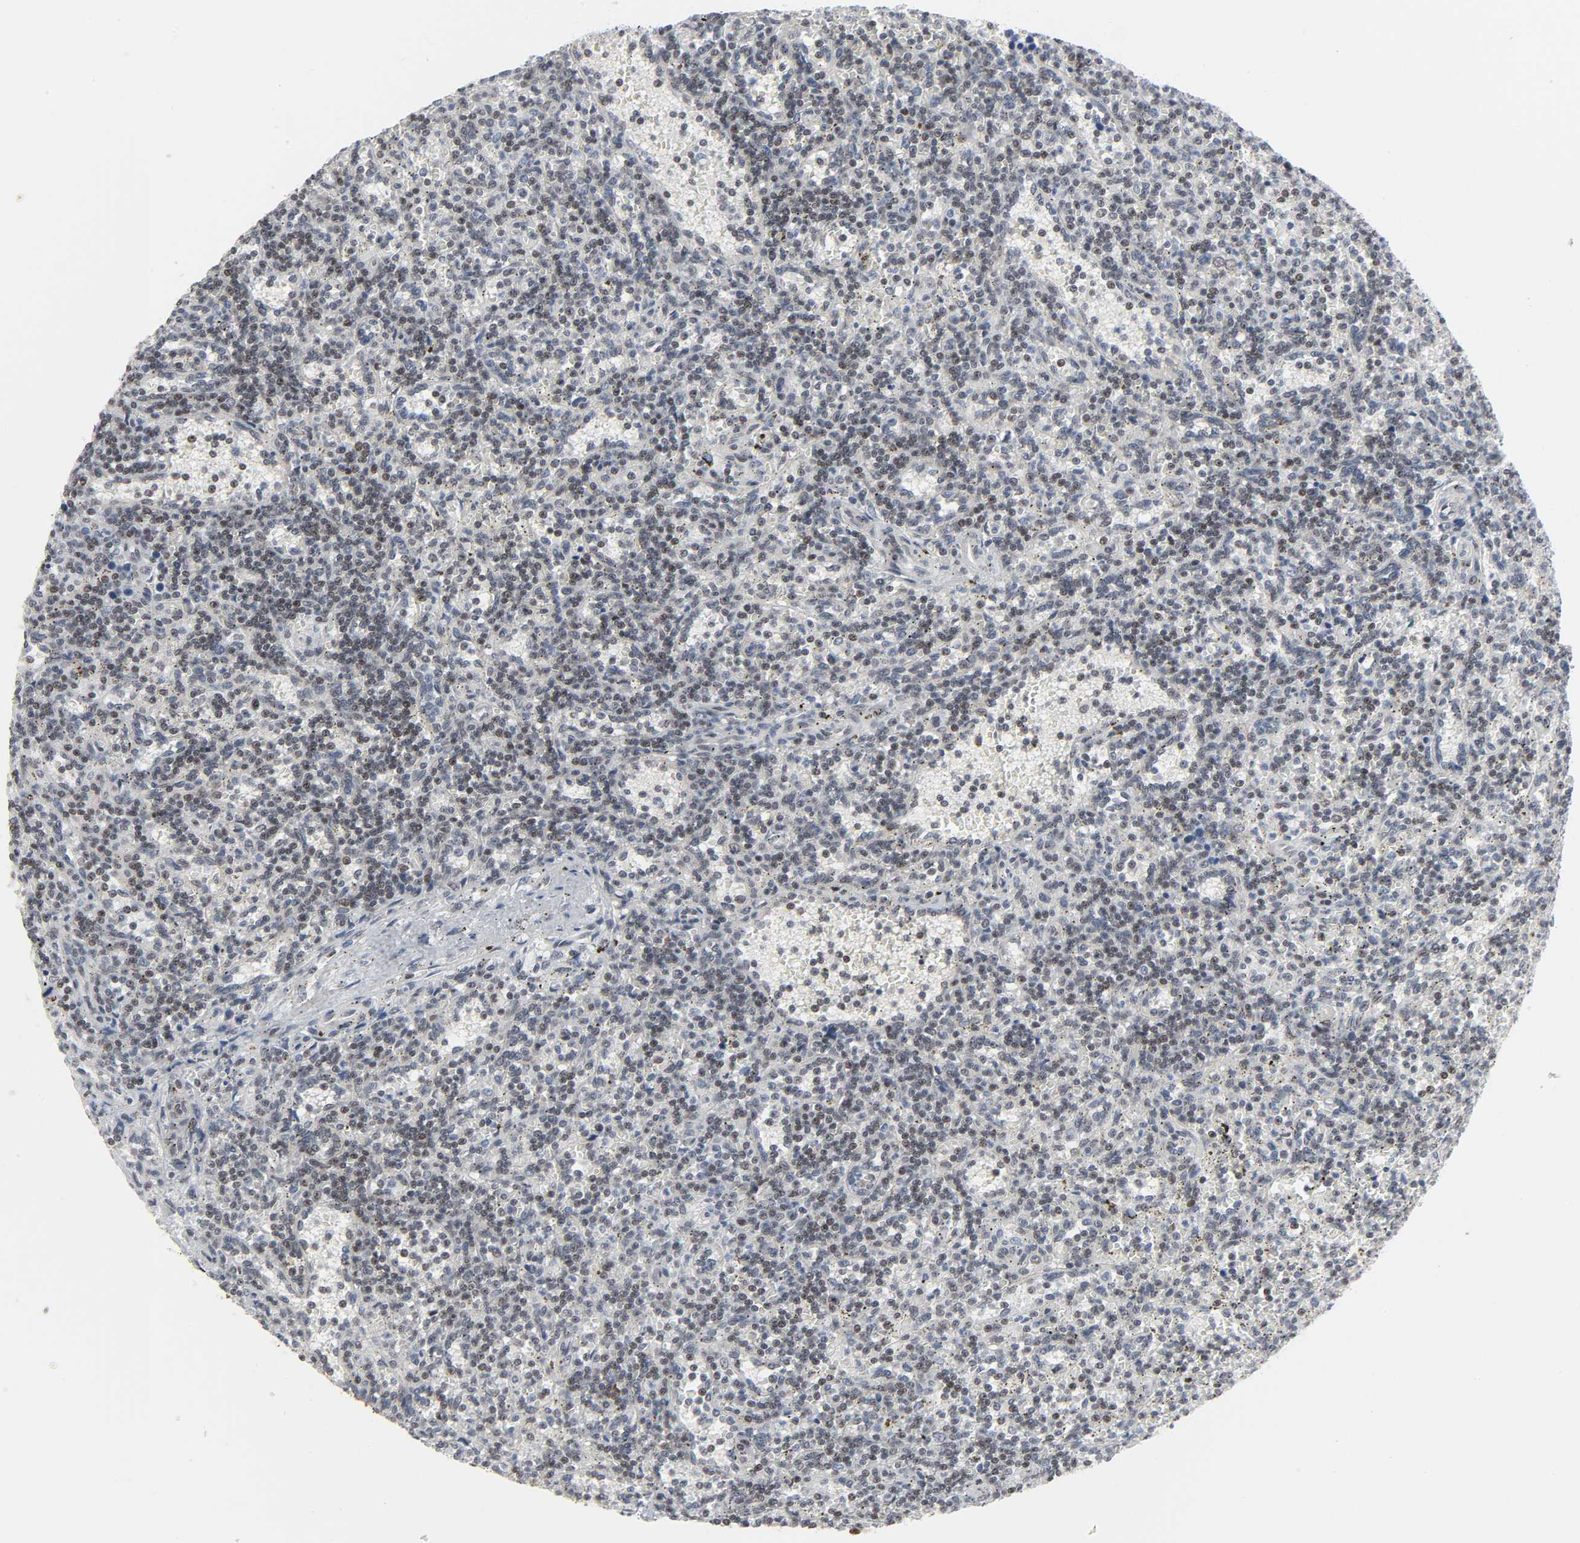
{"staining": {"intensity": "negative", "quantity": "none", "location": "none"}, "tissue": "lymphoma", "cell_type": "Tumor cells", "image_type": "cancer", "snomed": [{"axis": "morphology", "description": "Malignant lymphoma, non-Hodgkin's type, Low grade"}, {"axis": "topography", "description": "Spleen"}], "caption": "High power microscopy micrograph of an immunohistochemistry (IHC) histopathology image of low-grade malignant lymphoma, non-Hodgkin's type, revealing no significant positivity in tumor cells.", "gene": "MUC1", "patient": {"sex": "male", "age": 73}}